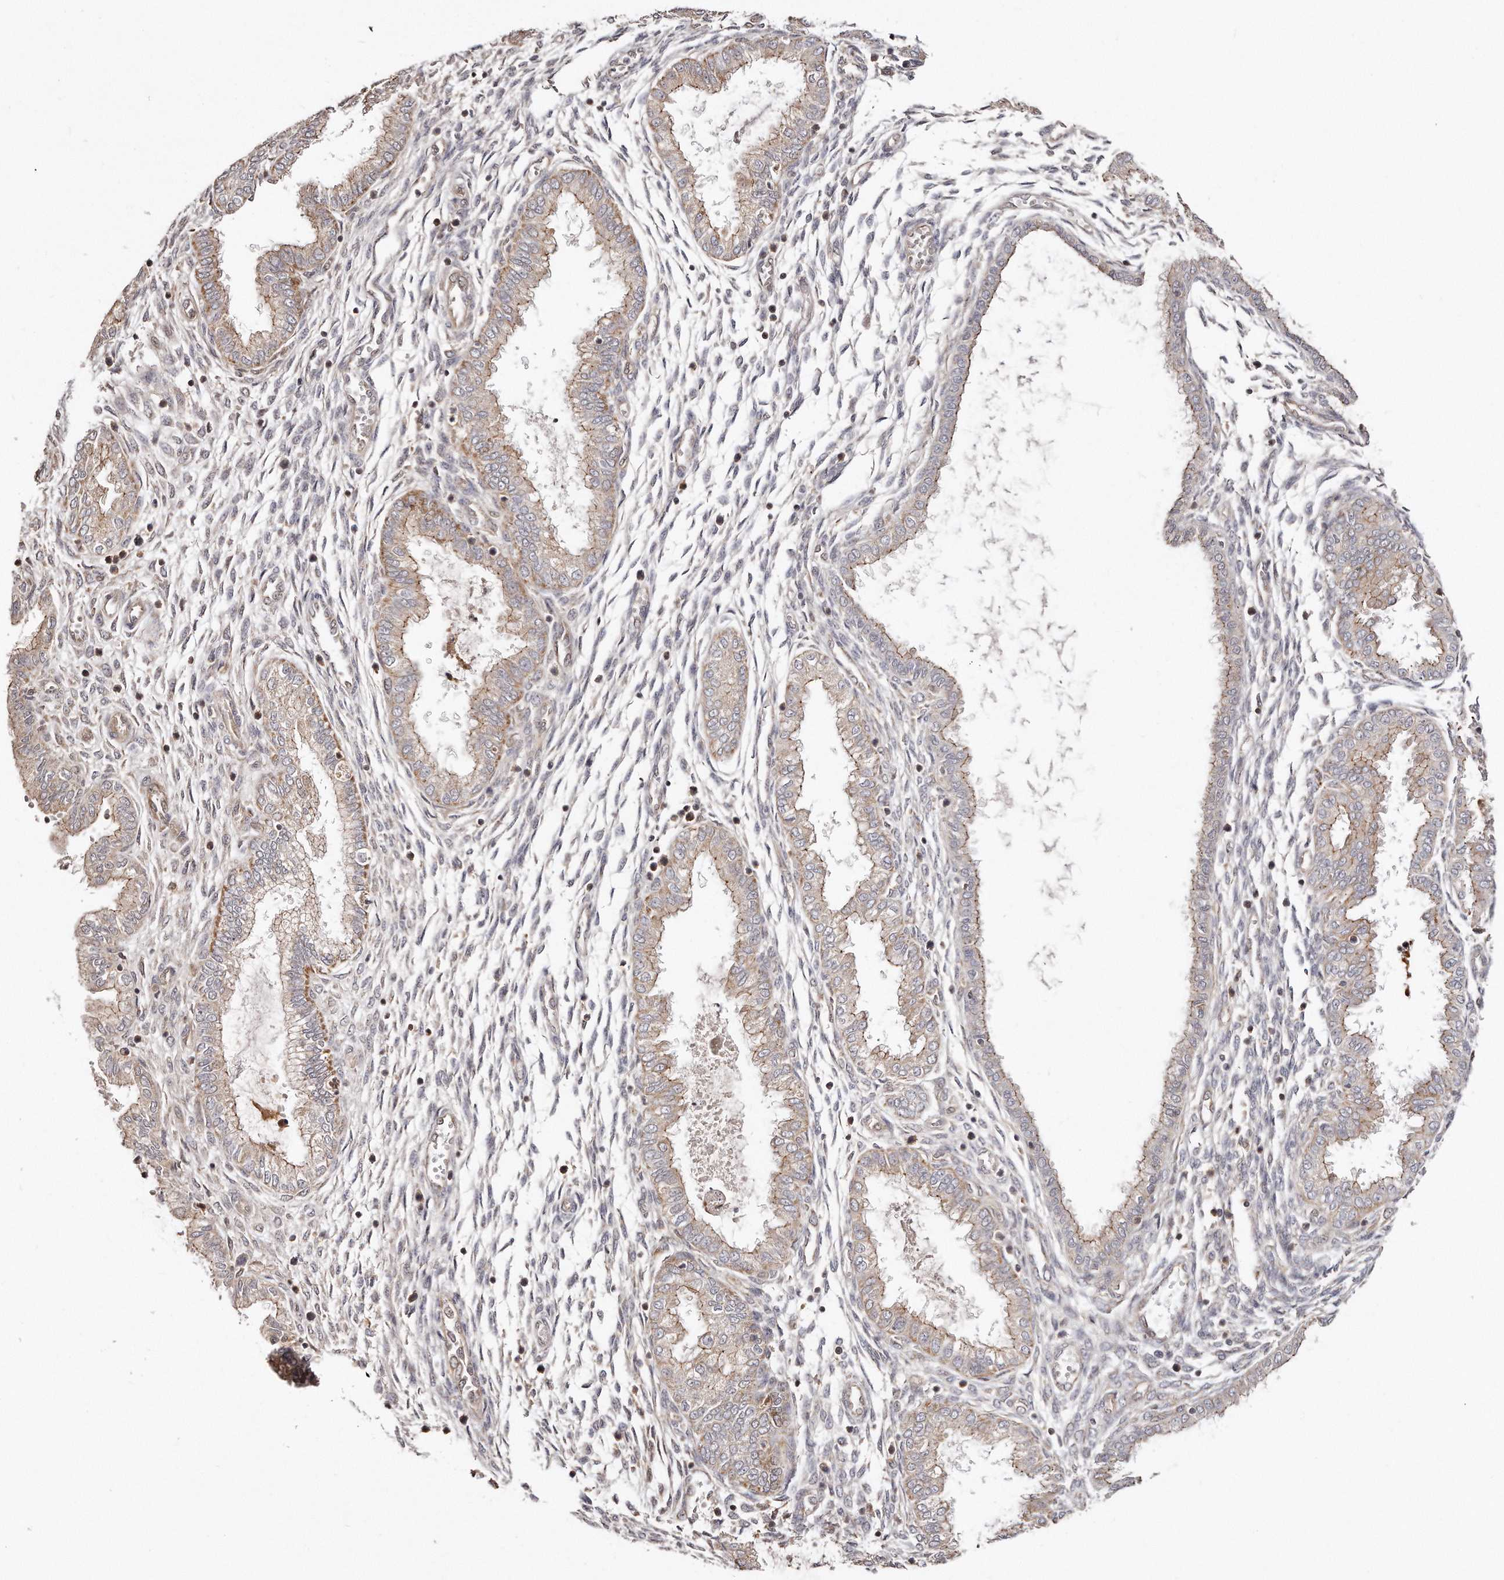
{"staining": {"intensity": "negative", "quantity": "none", "location": "none"}, "tissue": "endometrium", "cell_type": "Cells in endometrial stroma", "image_type": "normal", "snomed": [{"axis": "morphology", "description": "Normal tissue, NOS"}, {"axis": "topography", "description": "Endometrium"}], "caption": "The histopathology image displays no staining of cells in endometrial stroma in unremarkable endometrium. (Brightfield microscopy of DAB (3,3'-diaminobenzidine) immunohistochemistry (IHC) at high magnification).", "gene": "GBP4", "patient": {"sex": "female", "age": 33}}